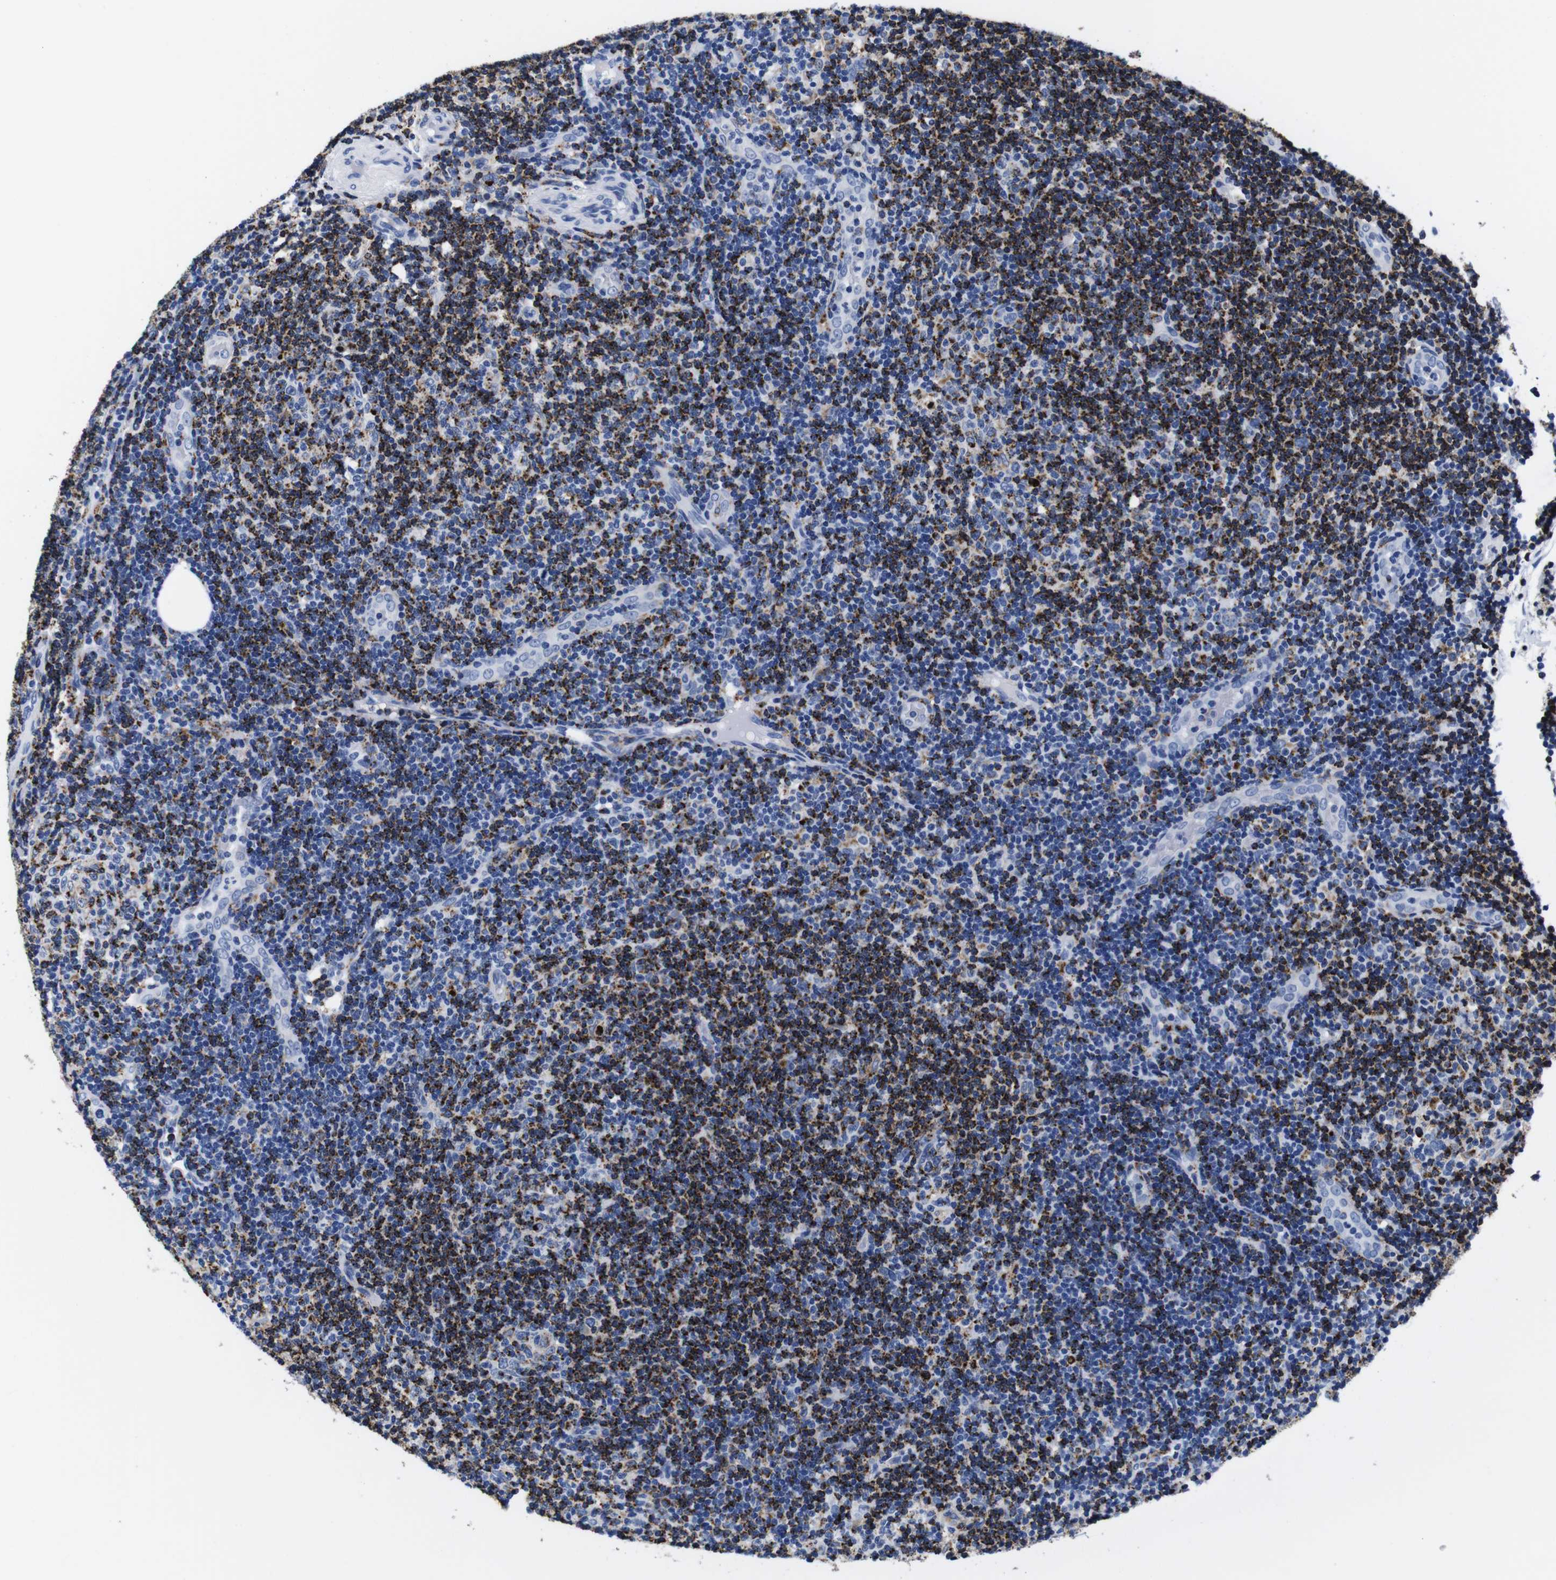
{"staining": {"intensity": "moderate", "quantity": "25%-75%", "location": "cytoplasmic/membranous"}, "tissue": "lymphoma", "cell_type": "Tumor cells", "image_type": "cancer", "snomed": [{"axis": "morphology", "description": "Malignant lymphoma, non-Hodgkin's type, Low grade"}, {"axis": "topography", "description": "Lymph node"}], "caption": "Moderate cytoplasmic/membranous expression is appreciated in about 25%-75% of tumor cells in lymphoma. The staining is performed using DAB (3,3'-diaminobenzidine) brown chromogen to label protein expression. The nuclei are counter-stained blue using hematoxylin.", "gene": "HLA-DMB", "patient": {"sex": "male", "age": 83}}